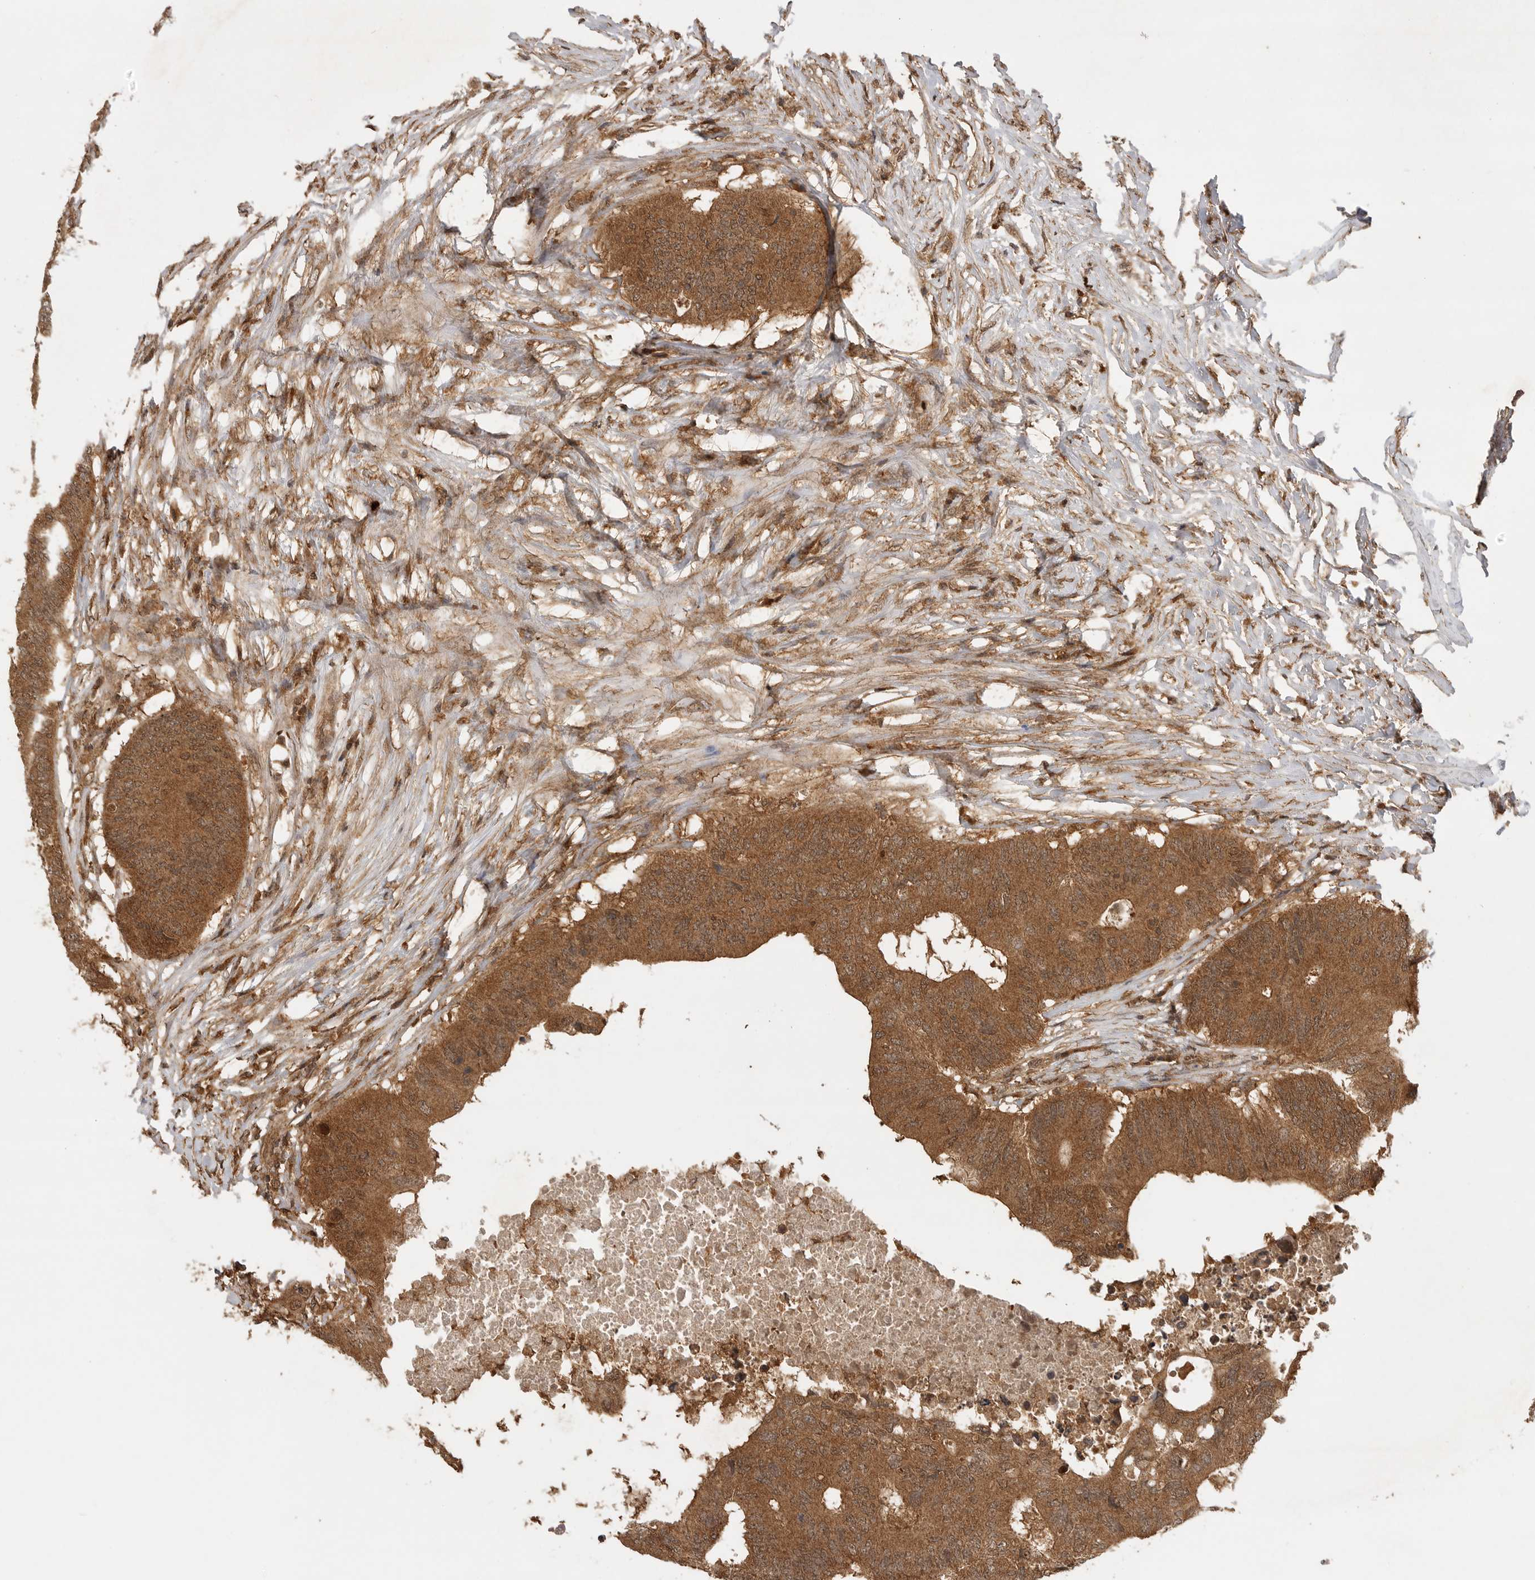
{"staining": {"intensity": "moderate", "quantity": ">75%", "location": "cytoplasmic/membranous,nuclear"}, "tissue": "colorectal cancer", "cell_type": "Tumor cells", "image_type": "cancer", "snomed": [{"axis": "morphology", "description": "Adenocarcinoma, NOS"}, {"axis": "topography", "description": "Colon"}], "caption": "A micrograph of adenocarcinoma (colorectal) stained for a protein reveals moderate cytoplasmic/membranous and nuclear brown staining in tumor cells. The staining was performed using DAB (3,3'-diaminobenzidine) to visualize the protein expression in brown, while the nuclei were stained in blue with hematoxylin (Magnification: 20x).", "gene": "ICOSLG", "patient": {"sex": "male", "age": 71}}